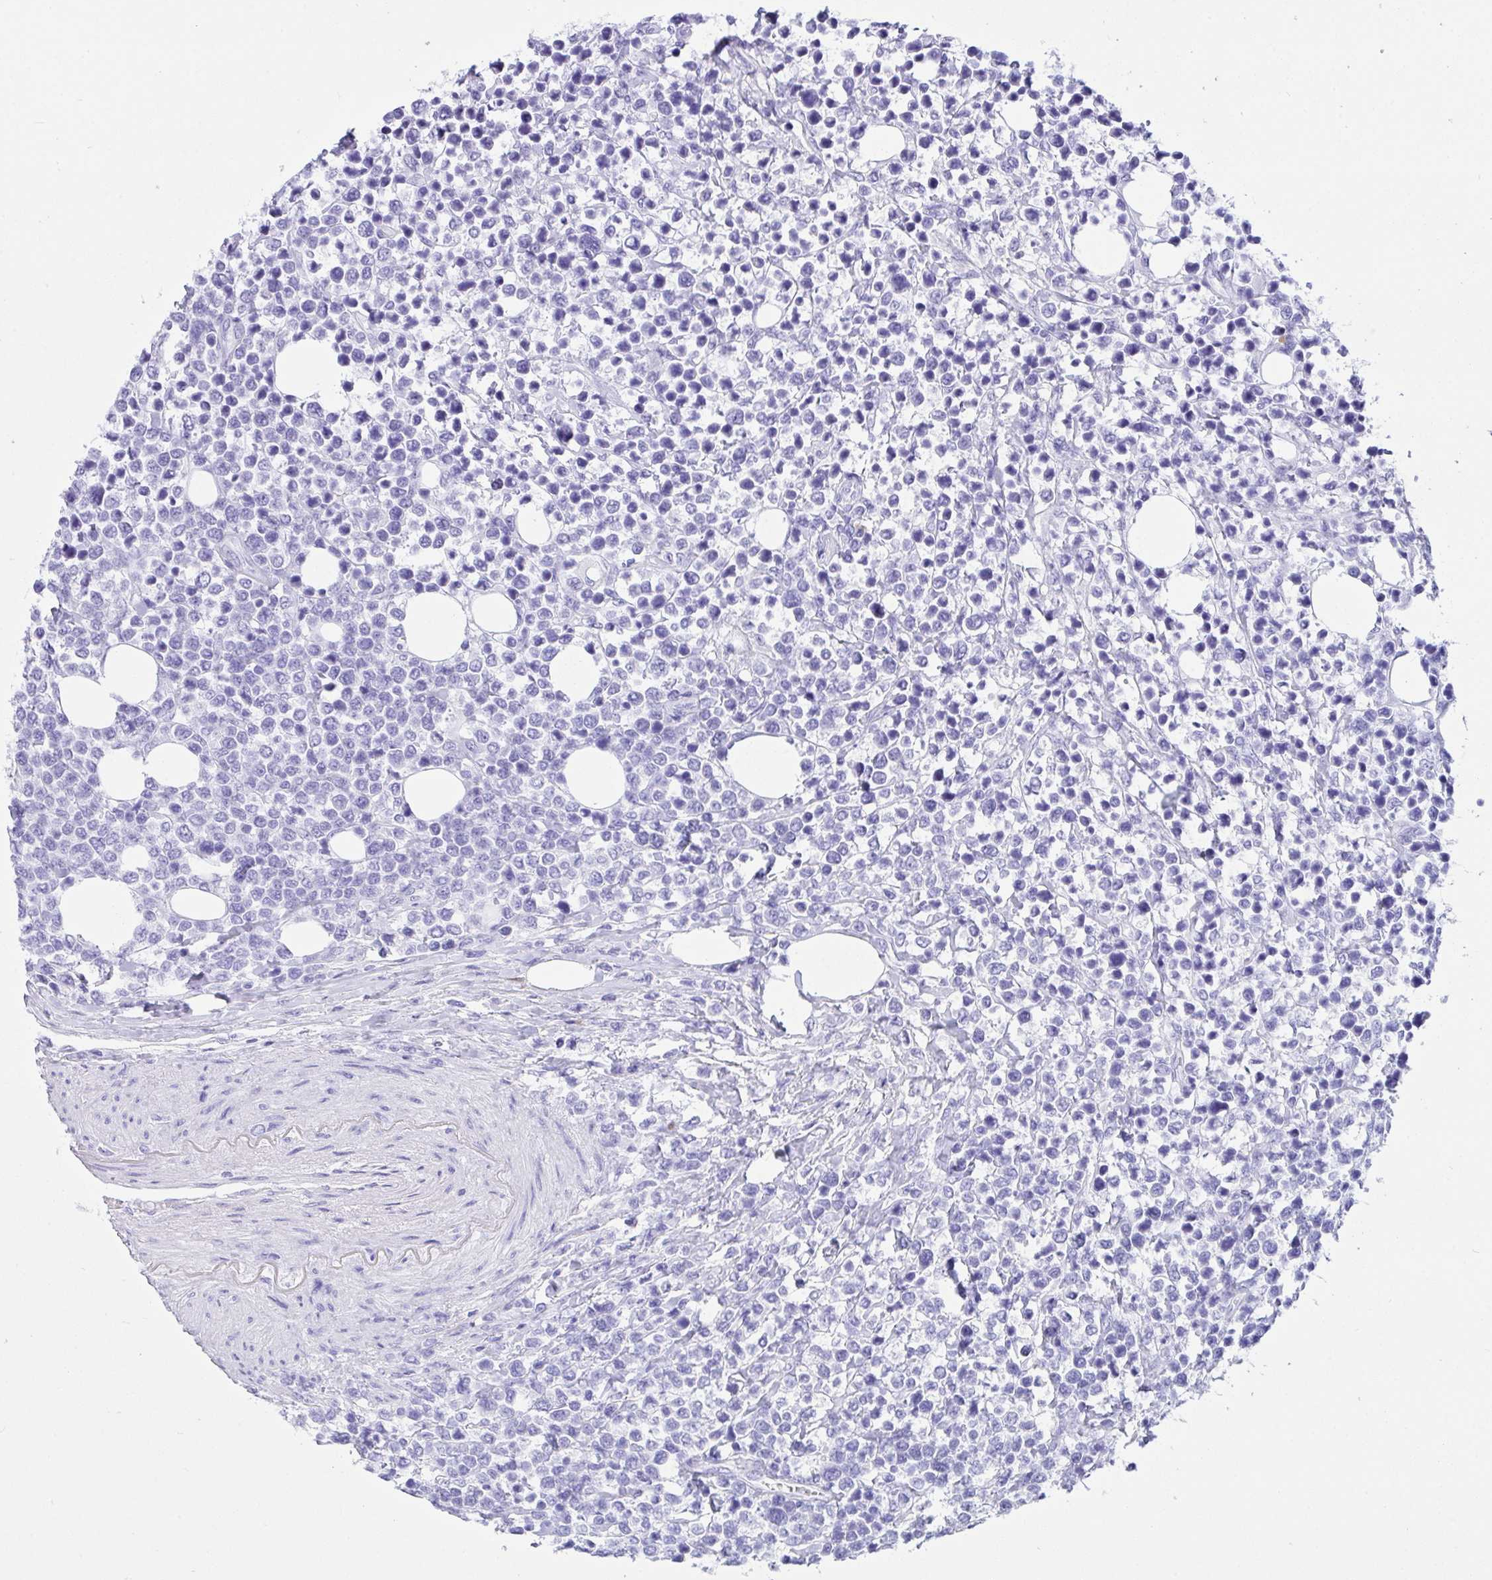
{"staining": {"intensity": "negative", "quantity": "none", "location": "none"}, "tissue": "lymphoma", "cell_type": "Tumor cells", "image_type": "cancer", "snomed": [{"axis": "morphology", "description": "Malignant lymphoma, non-Hodgkin's type, Low grade"}, {"axis": "topography", "description": "Lymph node"}], "caption": "Lymphoma was stained to show a protein in brown. There is no significant expression in tumor cells.", "gene": "BEST4", "patient": {"sex": "male", "age": 60}}